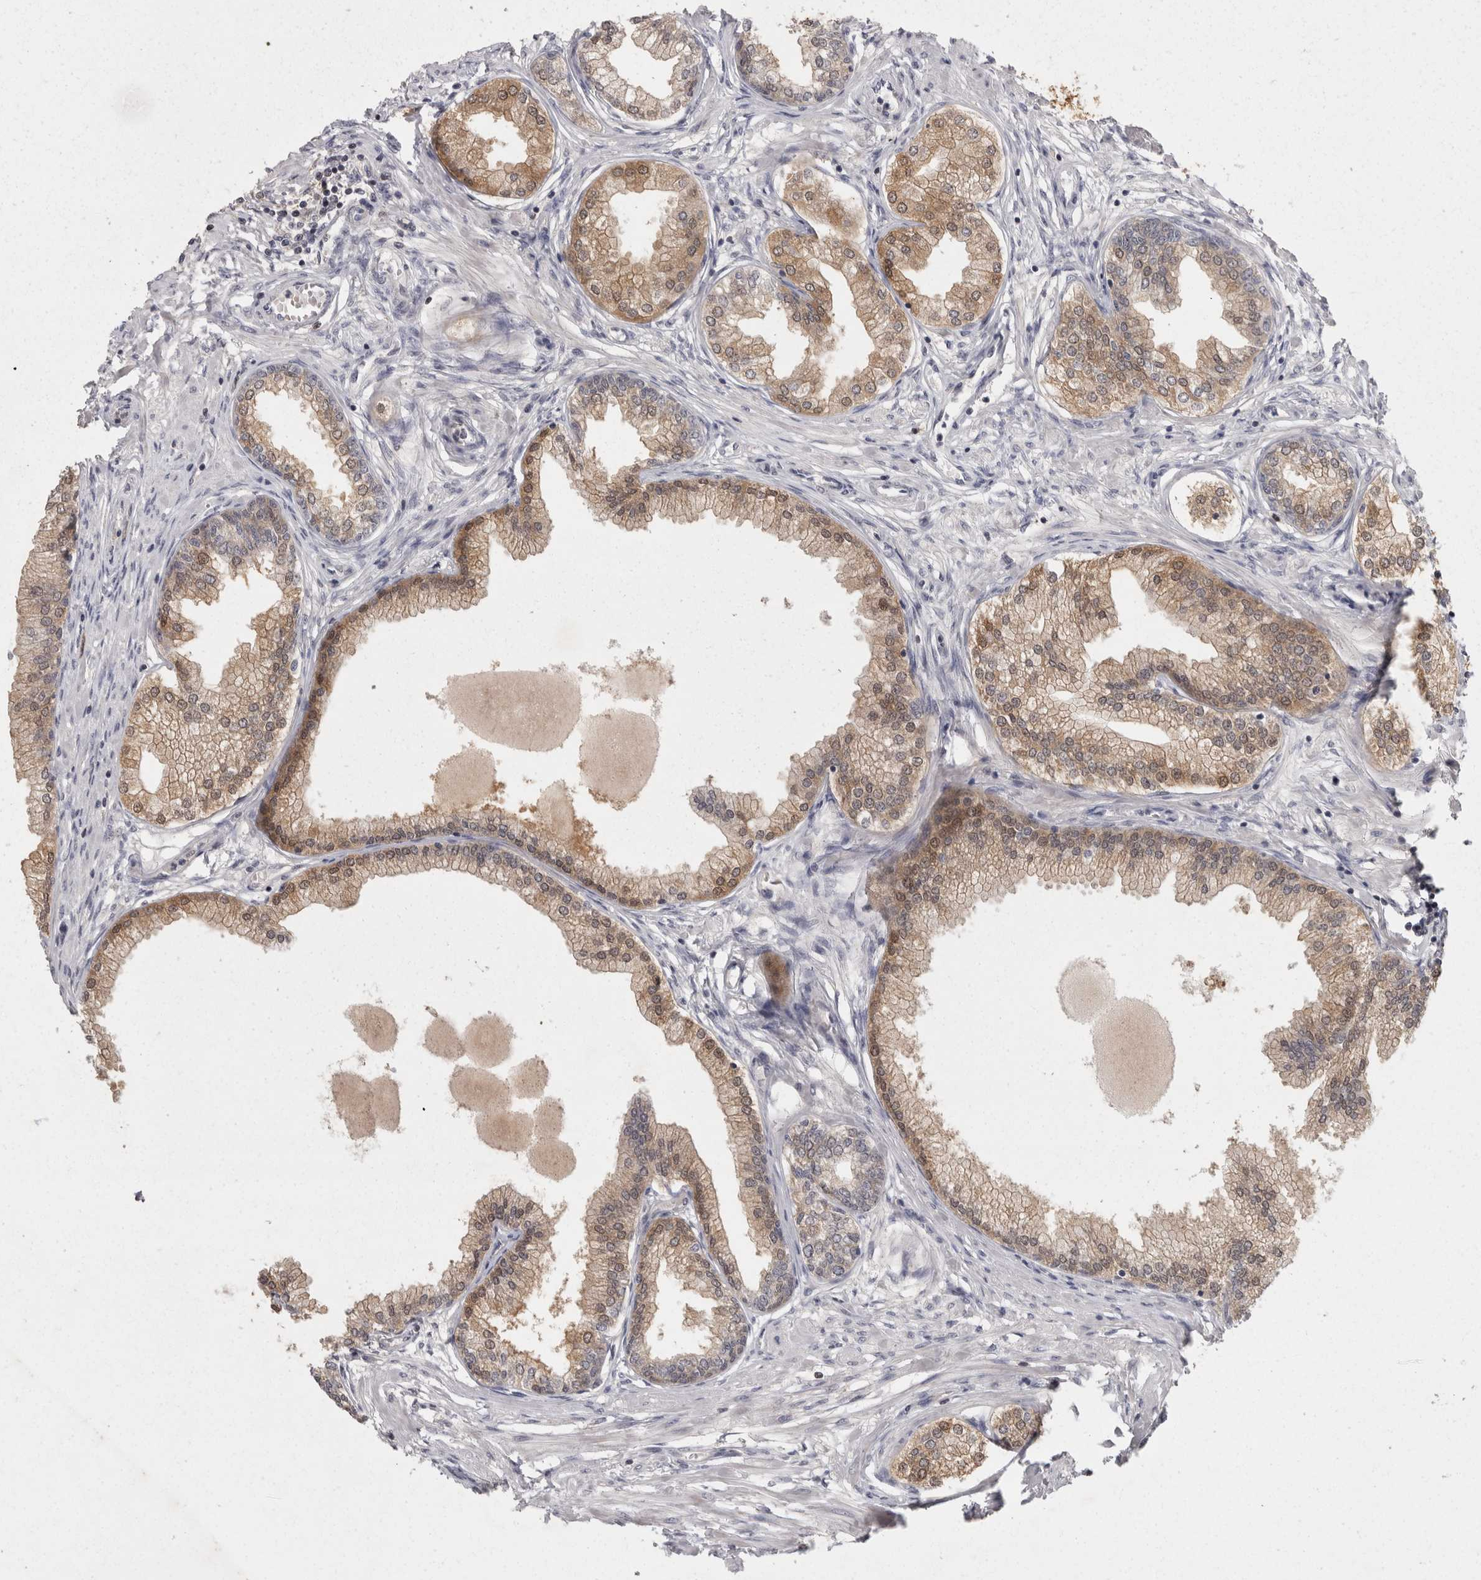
{"staining": {"intensity": "strong", "quantity": "25%-75%", "location": "cytoplasmic/membranous,nuclear"}, "tissue": "prostate", "cell_type": "Glandular cells", "image_type": "normal", "snomed": [{"axis": "morphology", "description": "Normal tissue, NOS"}, {"axis": "morphology", "description": "Urothelial carcinoma, Low grade"}, {"axis": "topography", "description": "Urinary bladder"}, {"axis": "topography", "description": "Prostate"}], "caption": "A high-resolution micrograph shows IHC staining of normal prostate, which demonstrates strong cytoplasmic/membranous,nuclear staining in approximately 25%-75% of glandular cells. The staining was performed using DAB, with brown indicating positive protein expression. Nuclei are stained blue with hematoxylin.", "gene": "ACAT2", "patient": {"sex": "male", "age": 60}}